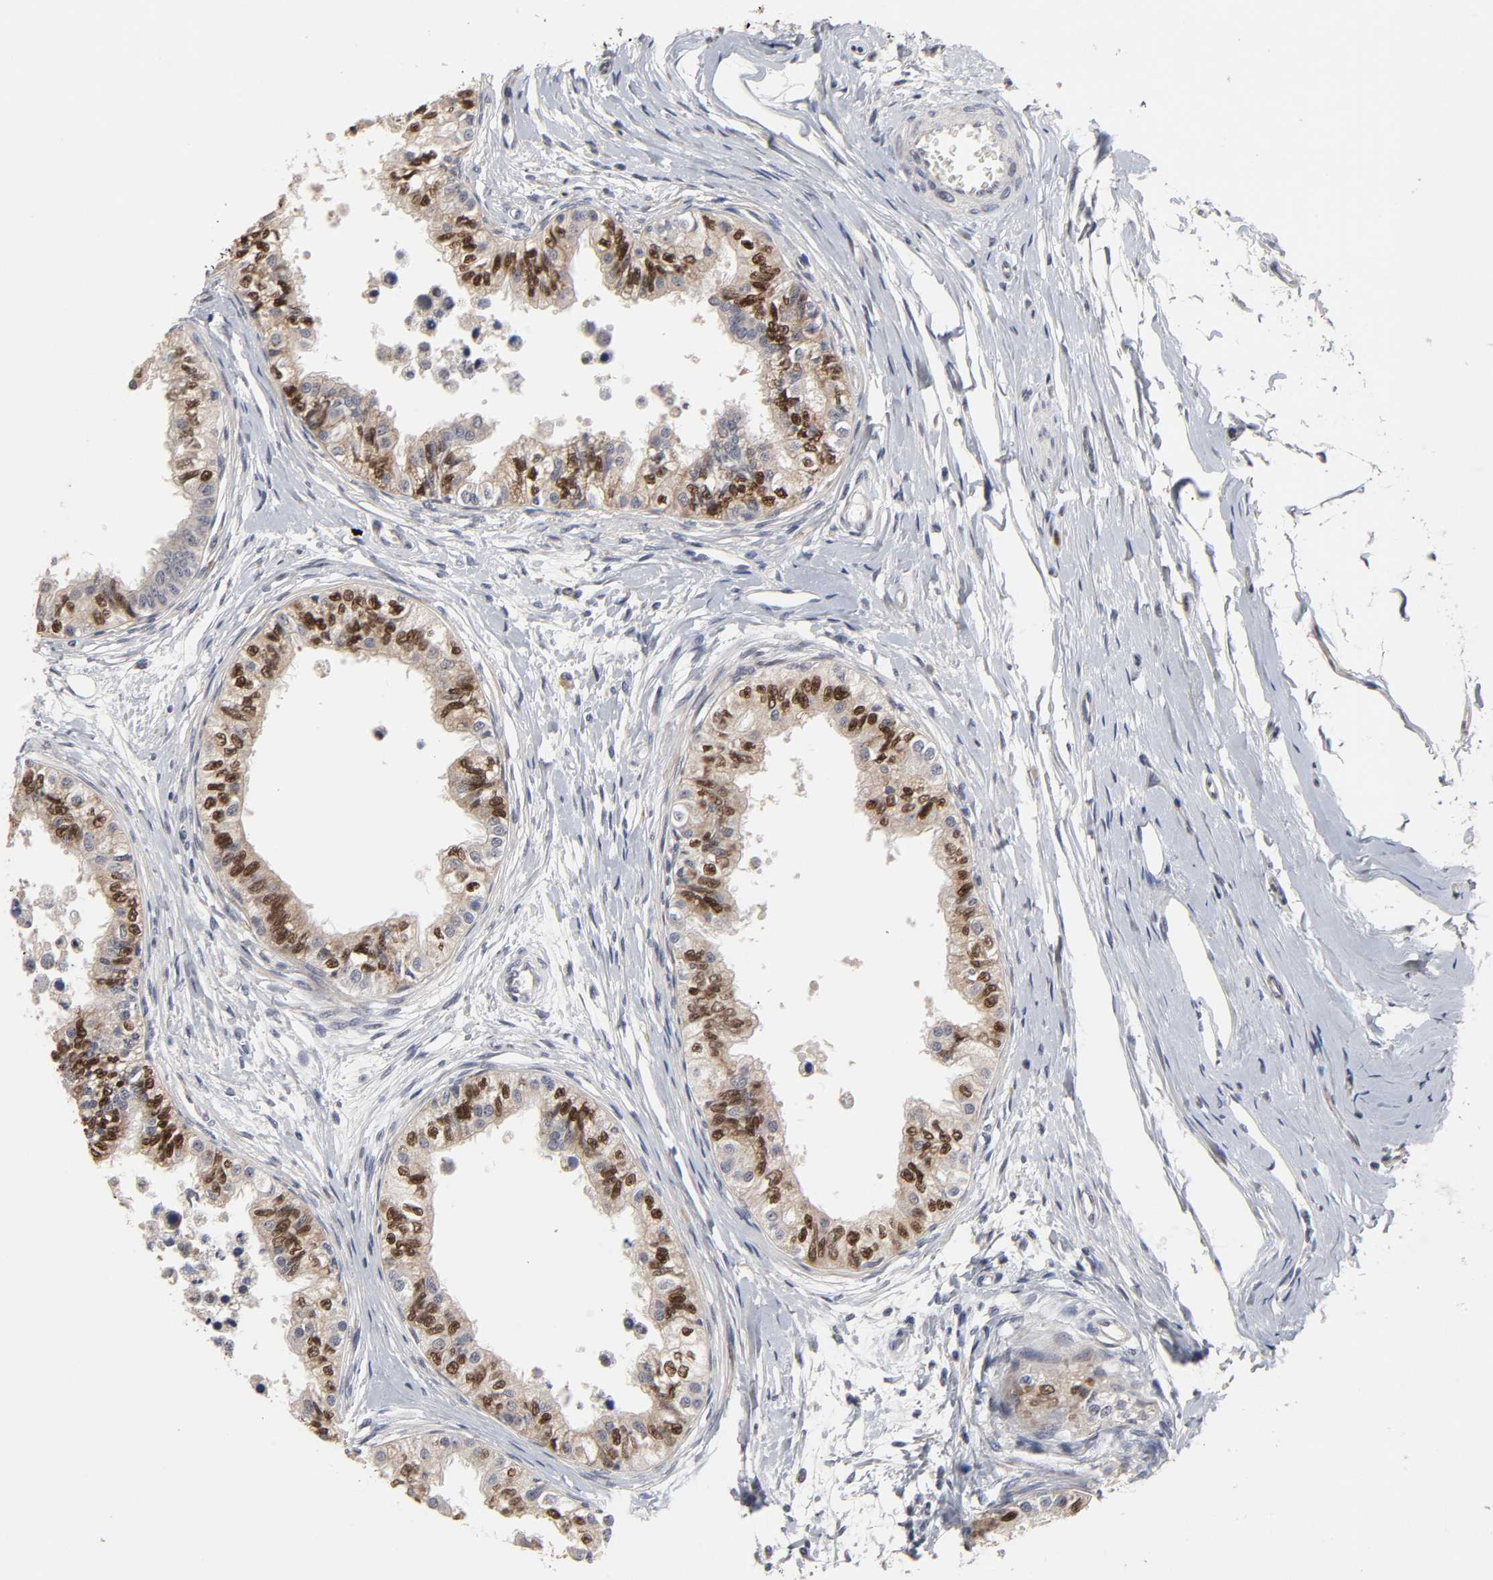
{"staining": {"intensity": "strong", "quantity": ">75%", "location": "cytoplasmic/membranous,nuclear"}, "tissue": "epididymis", "cell_type": "Glandular cells", "image_type": "normal", "snomed": [{"axis": "morphology", "description": "Normal tissue, NOS"}, {"axis": "morphology", "description": "Adenocarcinoma, metastatic, NOS"}, {"axis": "topography", "description": "Testis"}, {"axis": "topography", "description": "Epididymis"}], "caption": "This micrograph reveals benign epididymis stained with IHC to label a protein in brown. The cytoplasmic/membranous,nuclear of glandular cells show strong positivity for the protein. Nuclei are counter-stained blue.", "gene": "HNF4A", "patient": {"sex": "male", "age": 26}}